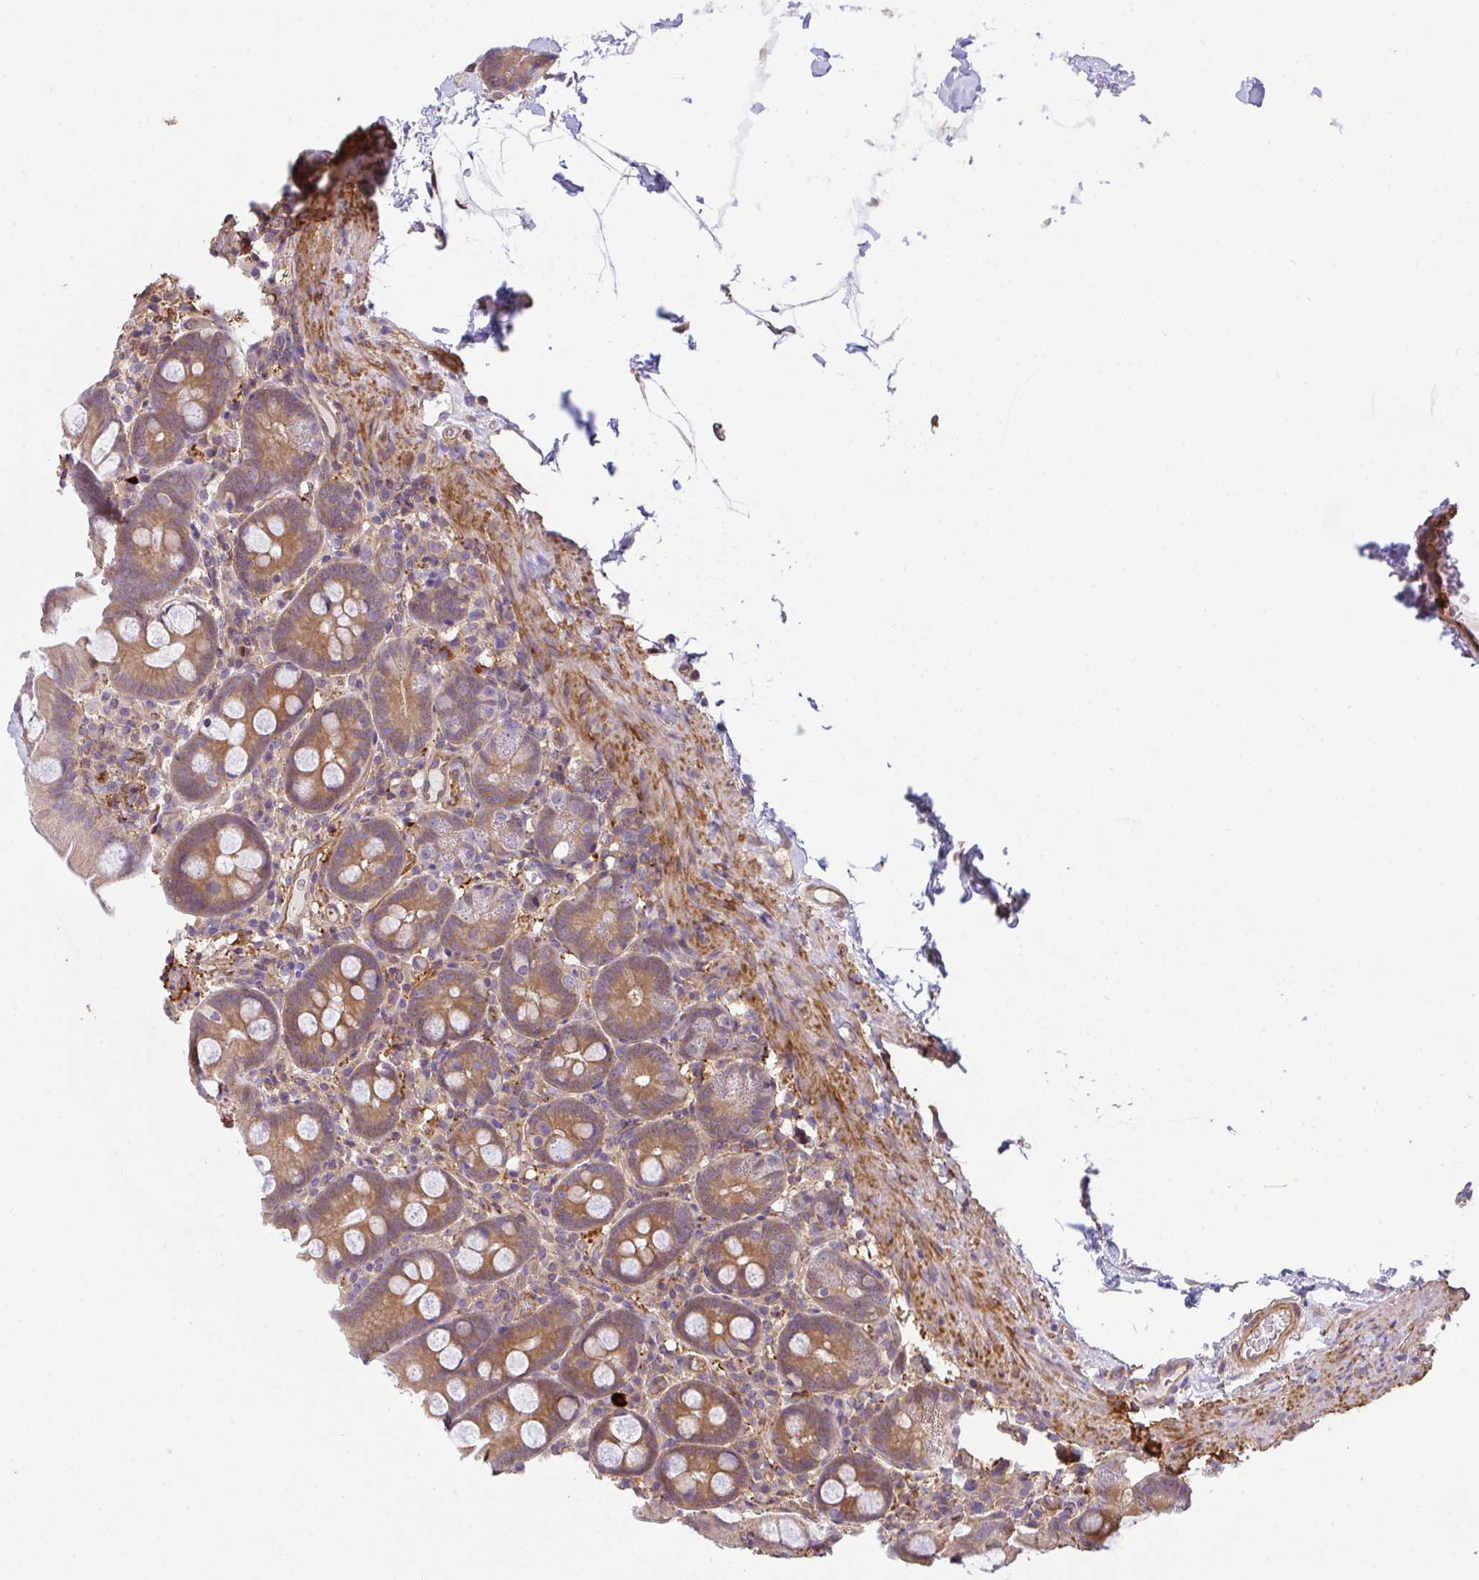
{"staining": {"intensity": "moderate", "quantity": ">75%", "location": "cytoplasmic/membranous"}, "tissue": "small intestine", "cell_type": "Glandular cells", "image_type": "normal", "snomed": [{"axis": "morphology", "description": "Normal tissue, NOS"}, {"axis": "topography", "description": "Small intestine"}], "caption": "Glandular cells show moderate cytoplasmic/membranous staining in about >75% of cells in normal small intestine. (DAB (3,3'-diaminobenzidine) IHC, brown staining for protein, blue staining for nuclei).", "gene": "TMEM229A", "patient": {"sex": "female", "age": 68}}